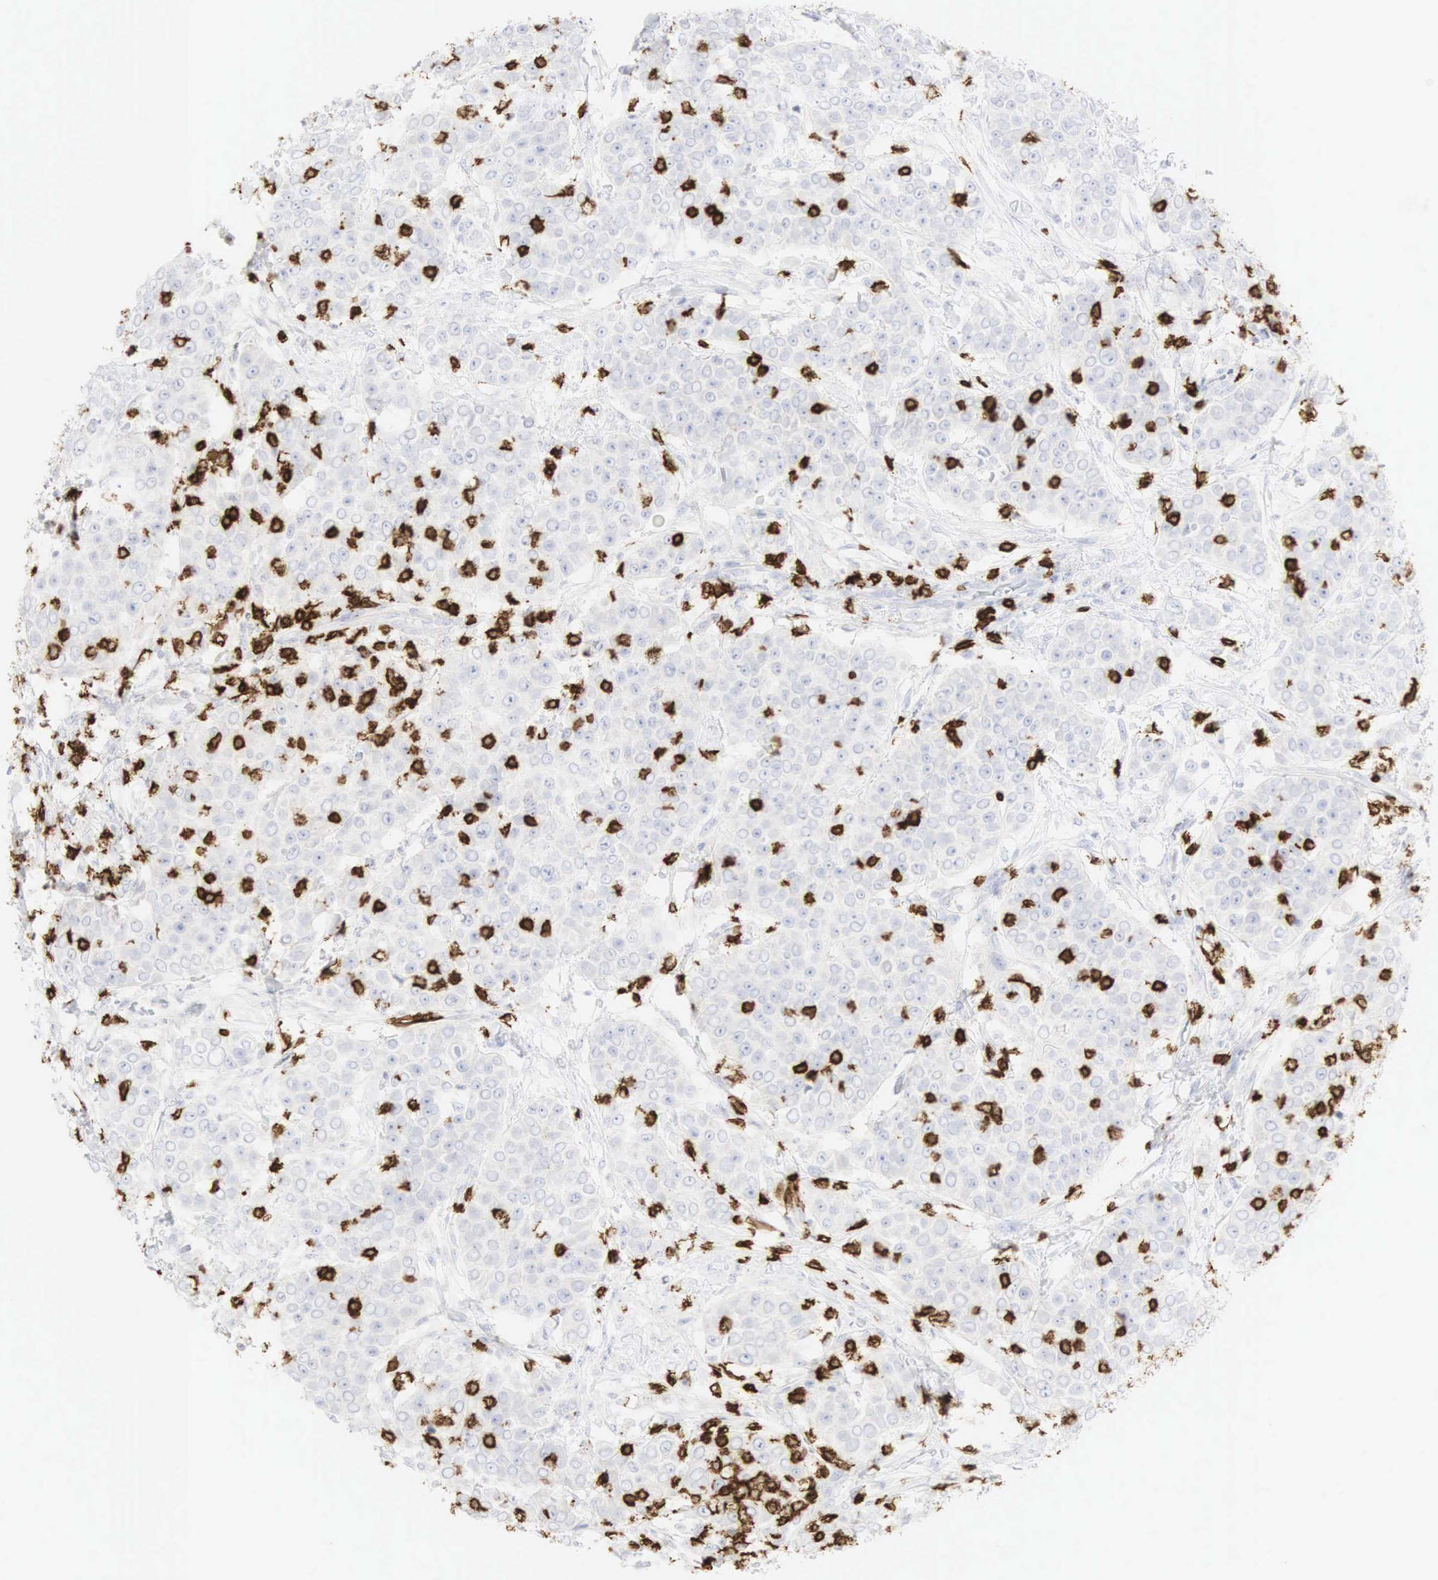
{"staining": {"intensity": "negative", "quantity": "none", "location": "none"}, "tissue": "urothelial cancer", "cell_type": "Tumor cells", "image_type": "cancer", "snomed": [{"axis": "morphology", "description": "Urothelial carcinoma, High grade"}, {"axis": "topography", "description": "Urinary bladder"}], "caption": "Tumor cells are negative for brown protein staining in urothelial cancer.", "gene": "CD8A", "patient": {"sex": "female", "age": 80}}